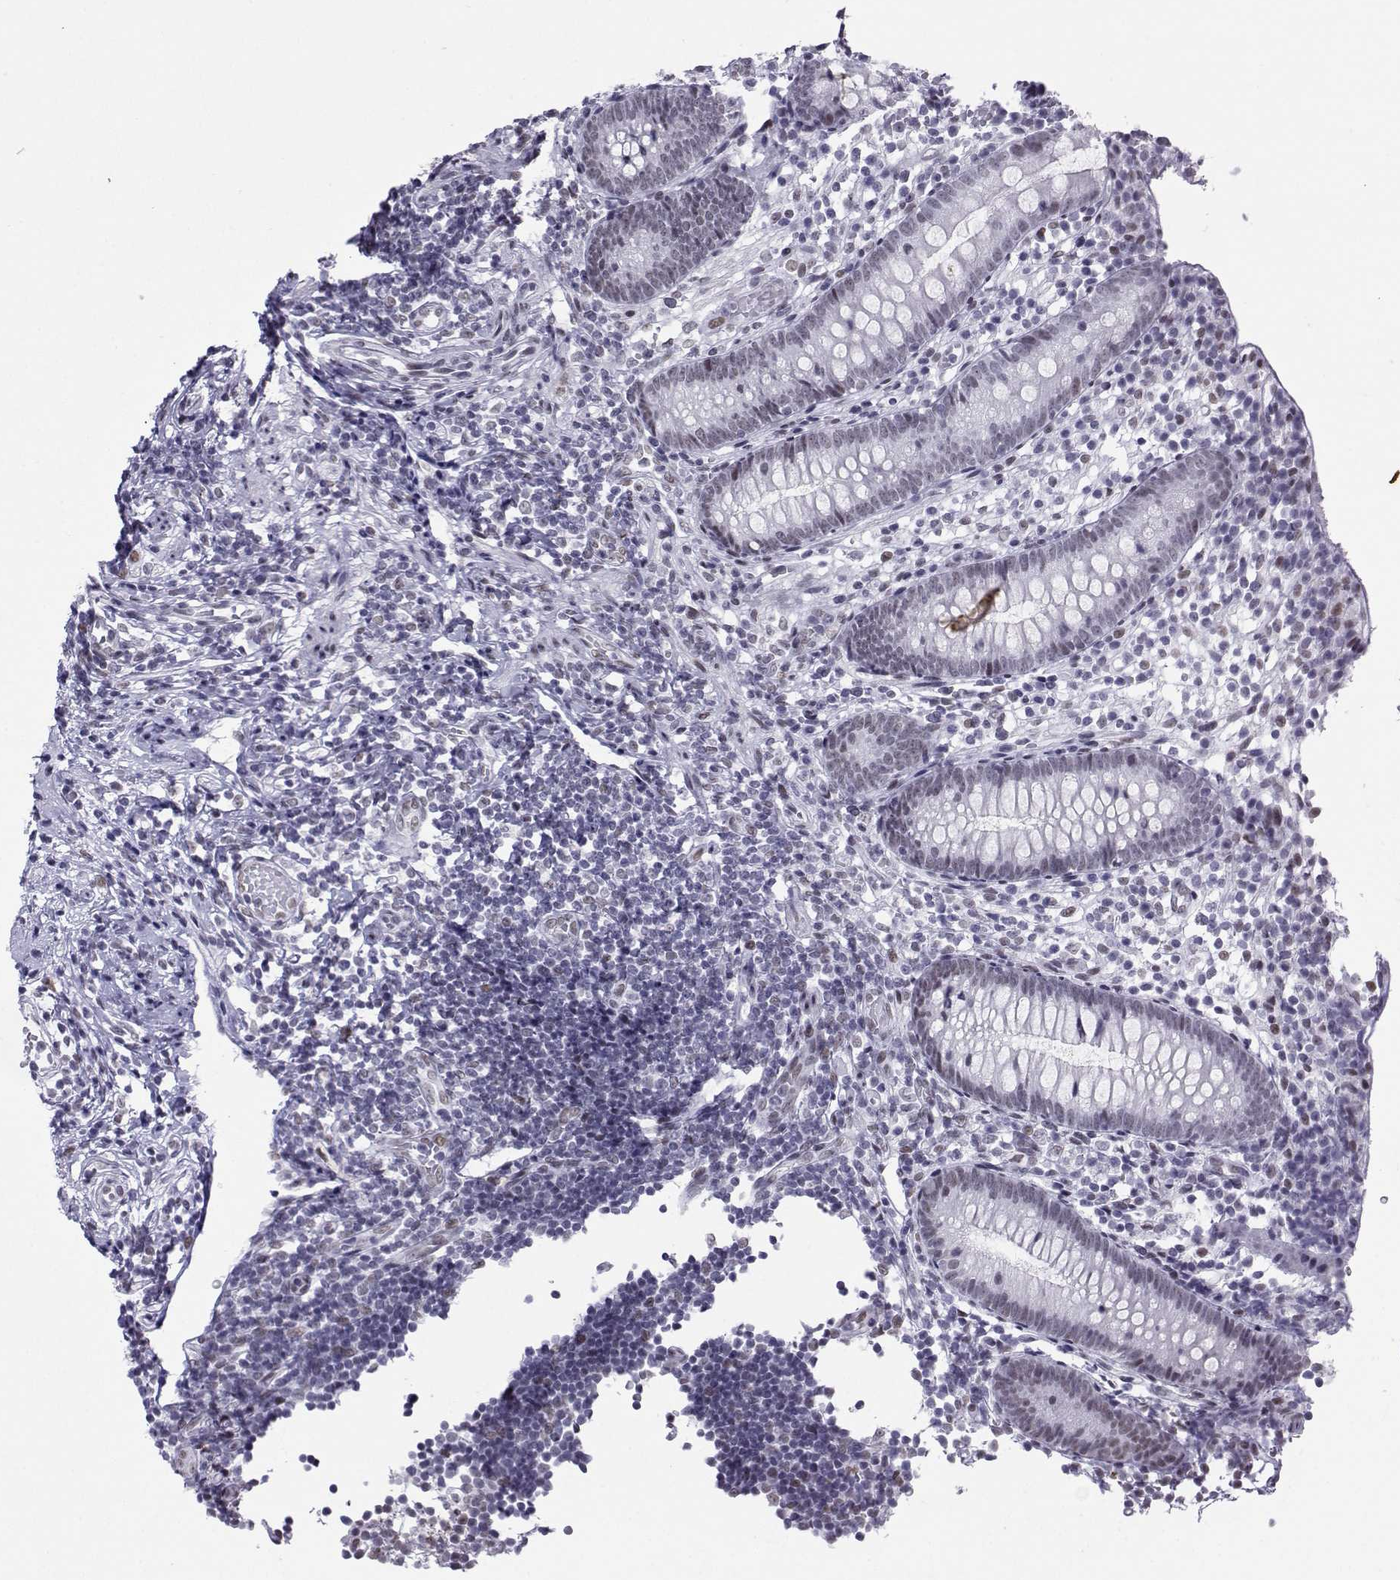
{"staining": {"intensity": "negative", "quantity": "none", "location": "none"}, "tissue": "appendix", "cell_type": "Glandular cells", "image_type": "normal", "snomed": [{"axis": "morphology", "description": "Normal tissue, NOS"}, {"axis": "topography", "description": "Appendix"}], "caption": "An immunohistochemistry (IHC) image of benign appendix is shown. There is no staining in glandular cells of appendix. (DAB (3,3'-diaminobenzidine) immunohistochemistry with hematoxylin counter stain).", "gene": "LORICRIN", "patient": {"sex": "female", "age": 40}}